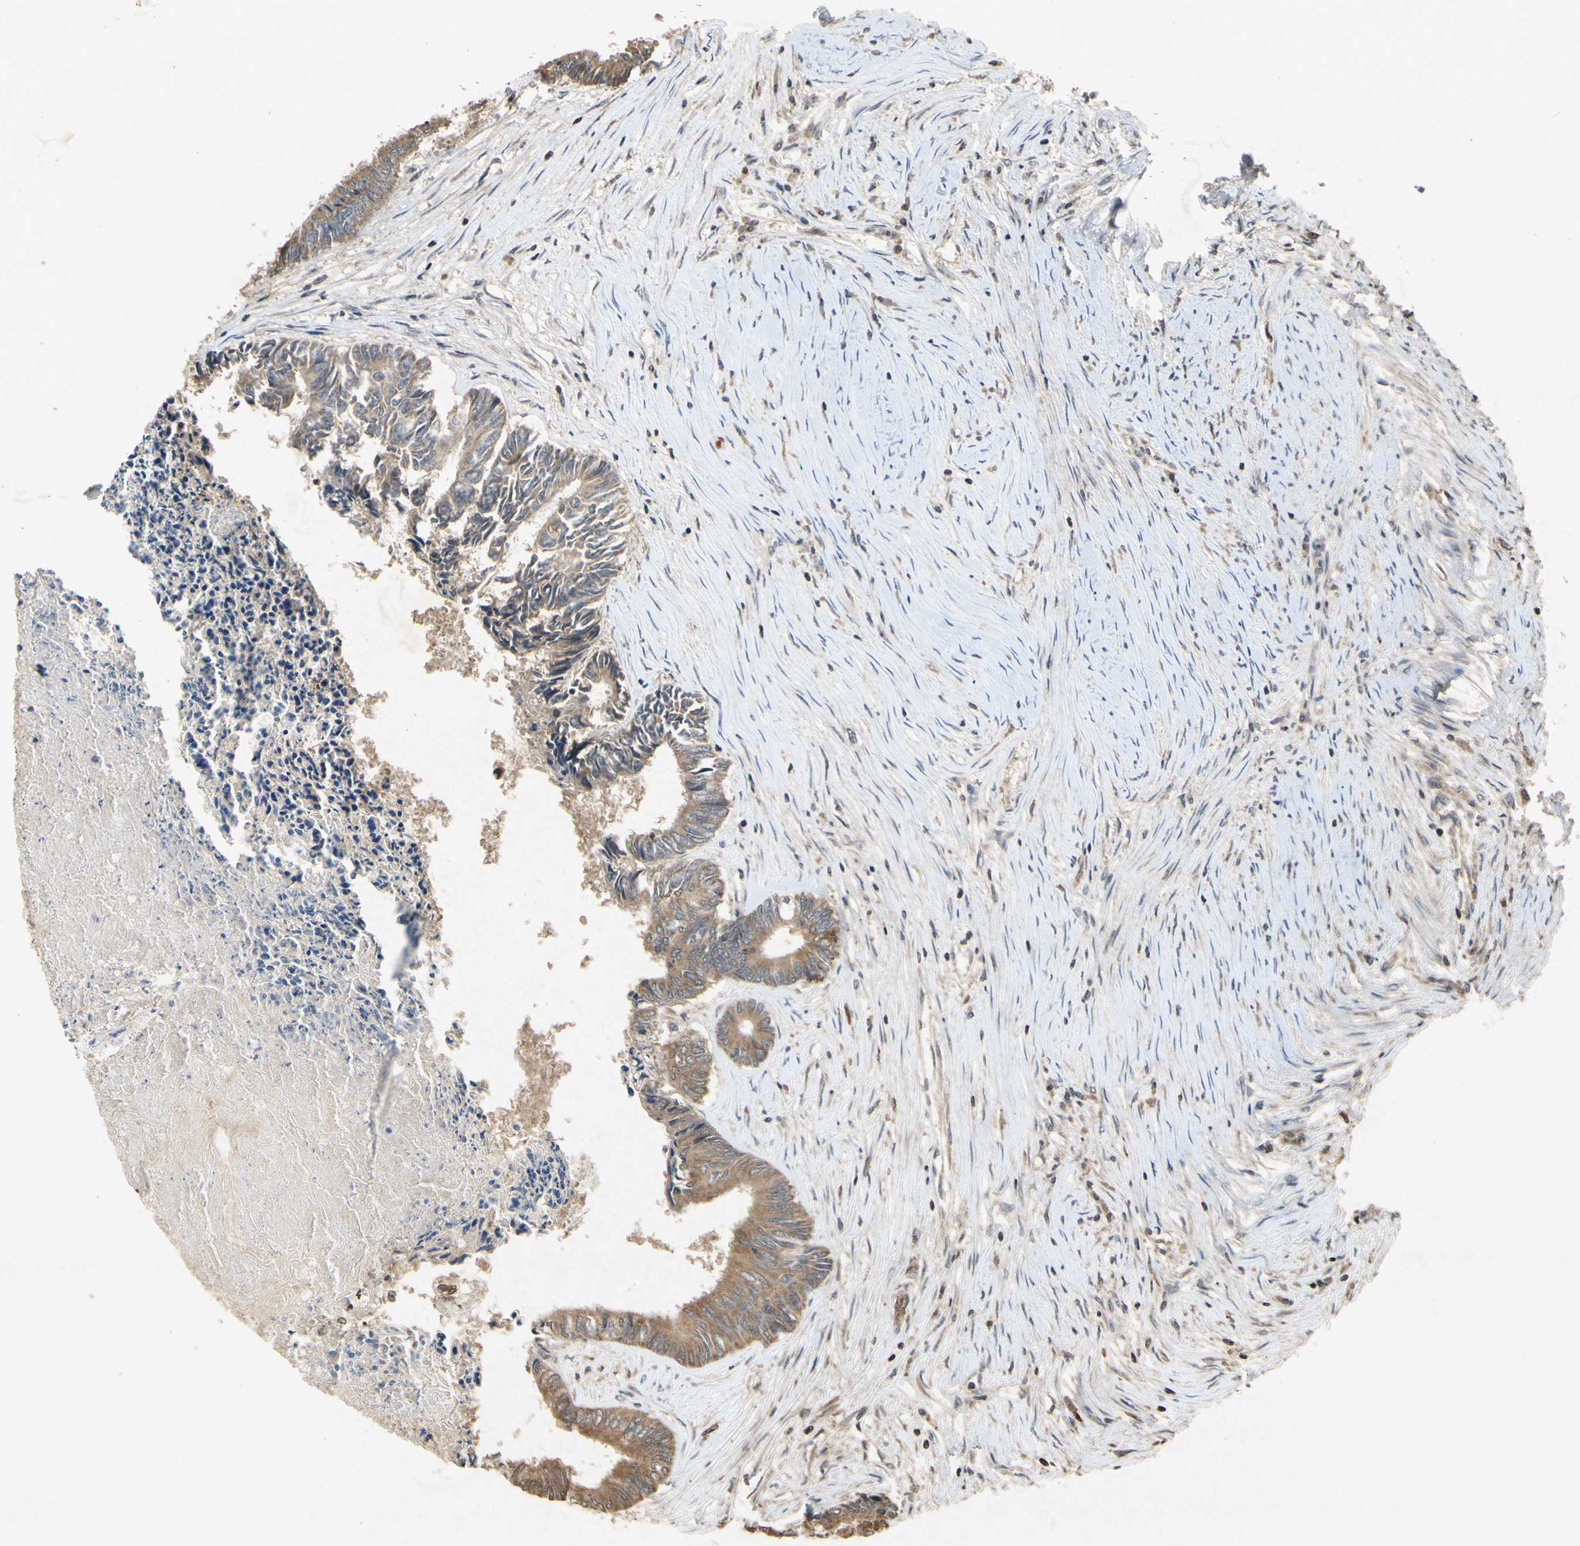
{"staining": {"intensity": "moderate", "quantity": ">75%", "location": "cytoplasmic/membranous"}, "tissue": "colorectal cancer", "cell_type": "Tumor cells", "image_type": "cancer", "snomed": [{"axis": "morphology", "description": "Adenocarcinoma, NOS"}, {"axis": "topography", "description": "Rectum"}], "caption": "Tumor cells exhibit moderate cytoplasmic/membranous positivity in approximately >75% of cells in colorectal cancer. The protein is stained brown, and the nuclei are stained in blue (DAB (3,3'-diaminobenzidine) IHC with brightfield microscopy, high magnification).", "gene": "ATP6V1H", "patient": {"sex": "male", "age": 63}}